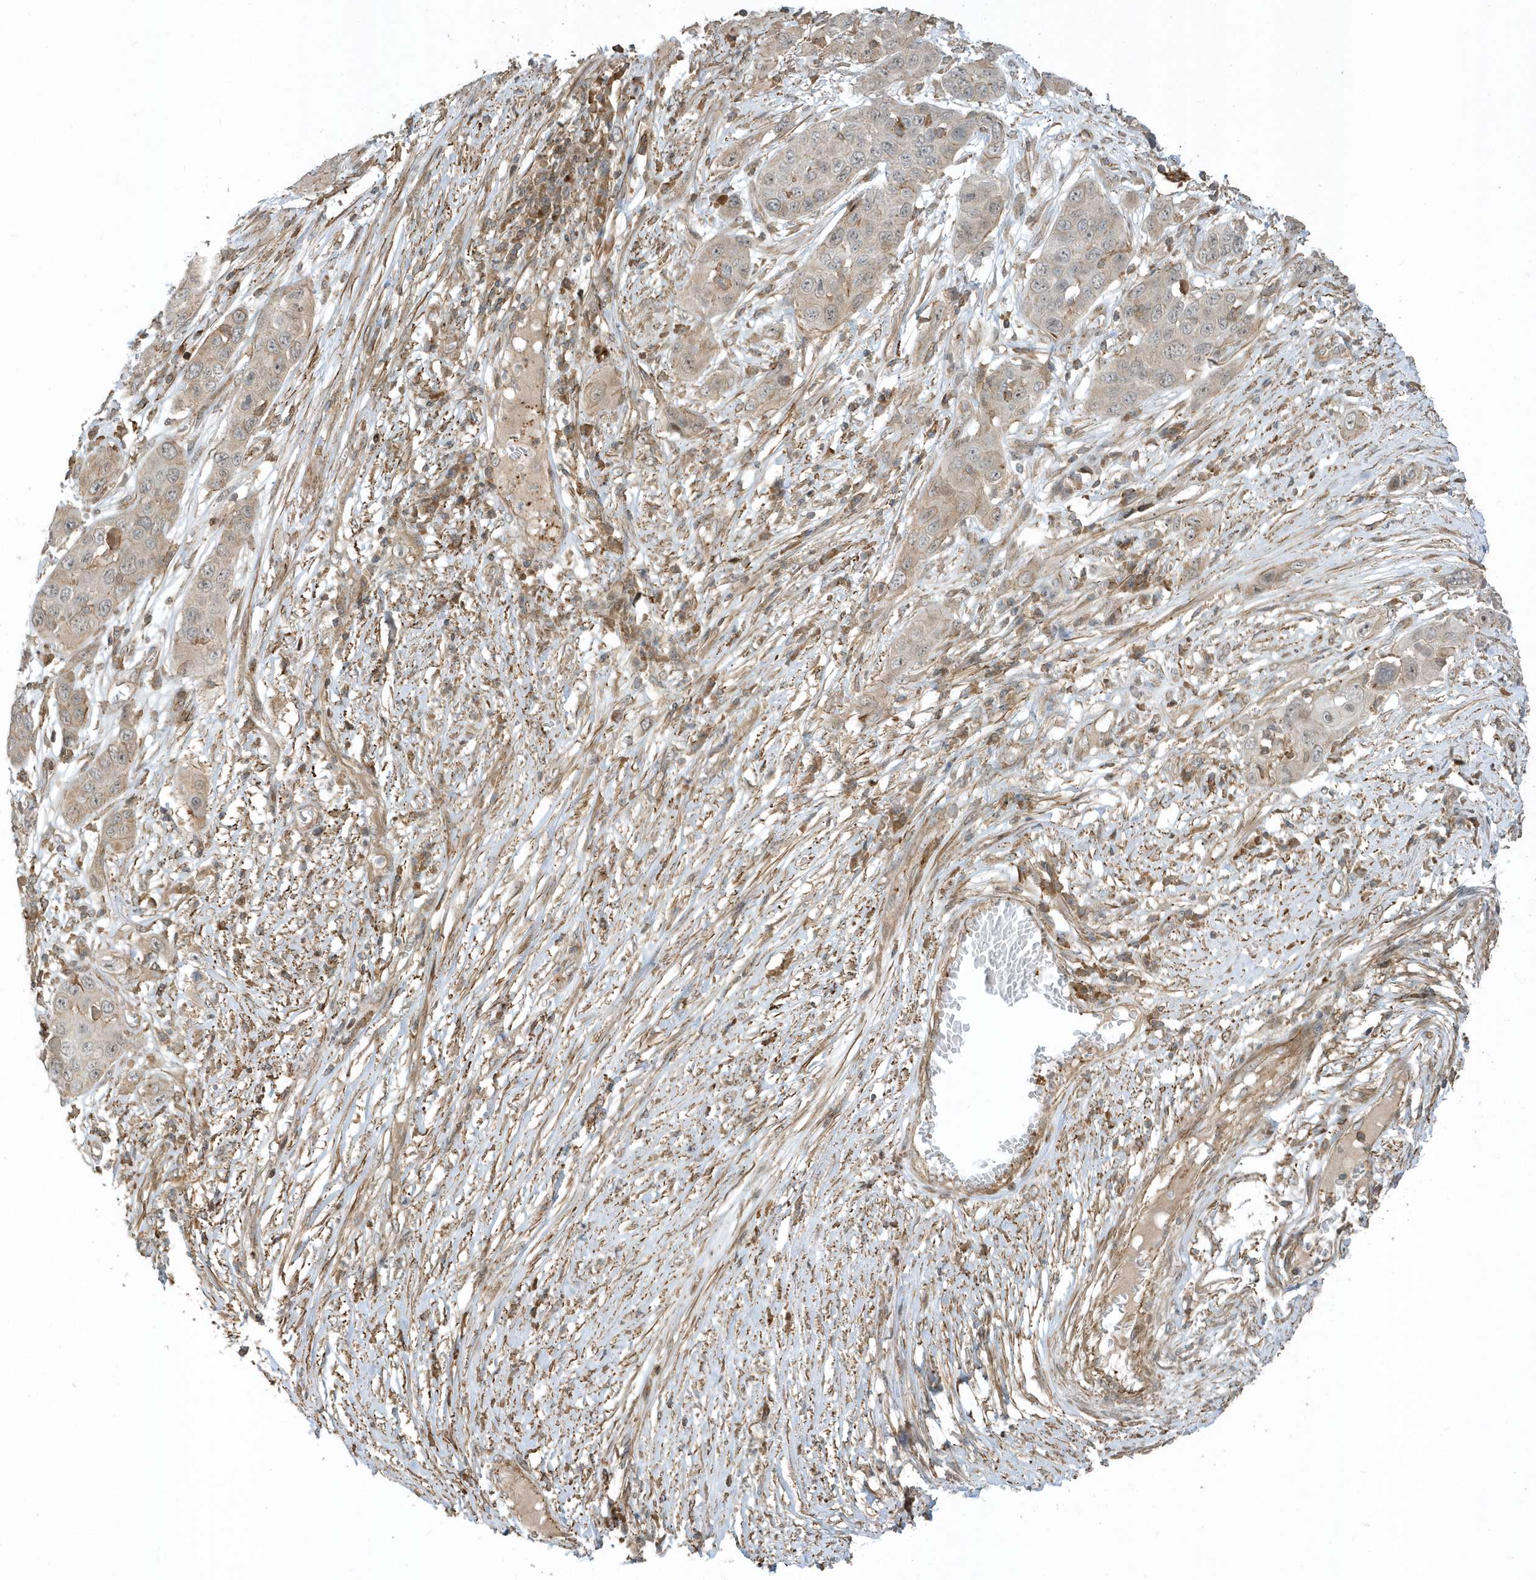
{"staining": {"intensity": "weak", "quantity": "25%-75%", "location": "cytoplasmic/membranous"}, "tissue": "skin cancer", "cell_type": "Tumor cells", "image_type": "cancer", "snomed": [{"axis": "morphology", "description": "Squamous cell carcinoma, NOS"}, {"axis": "topography", "description": "Skin"}], "caption": "This micrograph exhibits skin squamous cell carcinoma stained with immunohistochemistry to label a protein in brown. The cytoplasmic/membranous of tumor cells show weak positivity for the protein. Nuclei are counter-stained blue.", "gene": "ZBTB8A", "patient": {"sex": "male", "age": 55}}